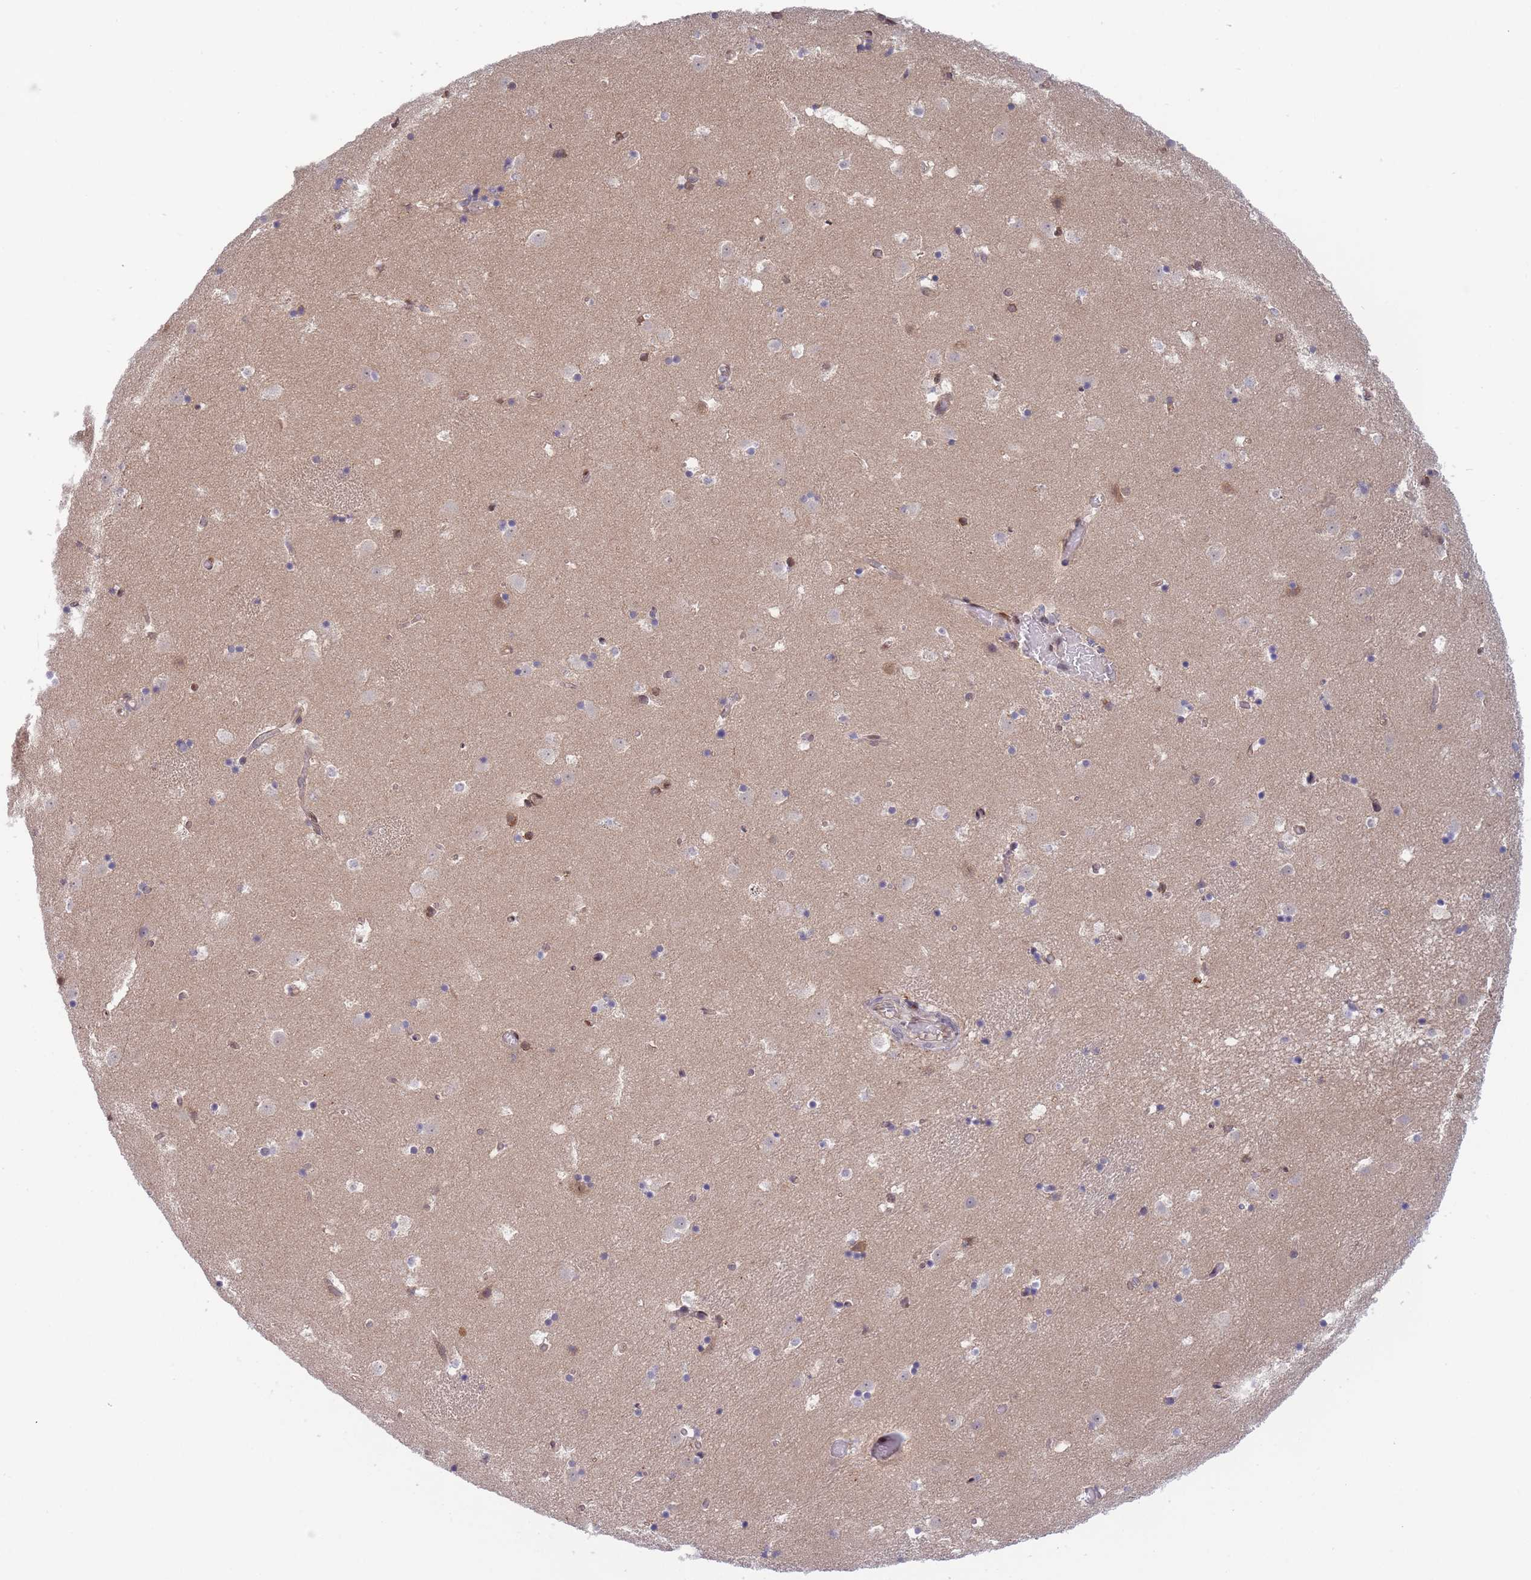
{"staining": {"intensity": "negative", "quantity": "none", "location": "none"}, "tissue": "caudate", "cell_type": "Glial cells", "image_type": "normal", "snomed": [{"axis": "morphology", "description": "Normal tissue, NOS"}, {"axis": "topography", "description": "Lateral ventricle wall"}], "caption": "A micrograph of human caudate is negative for staining in glial cells.", "gene": "NSFL1C", "patient": {"sex": "male", "age": 25}}